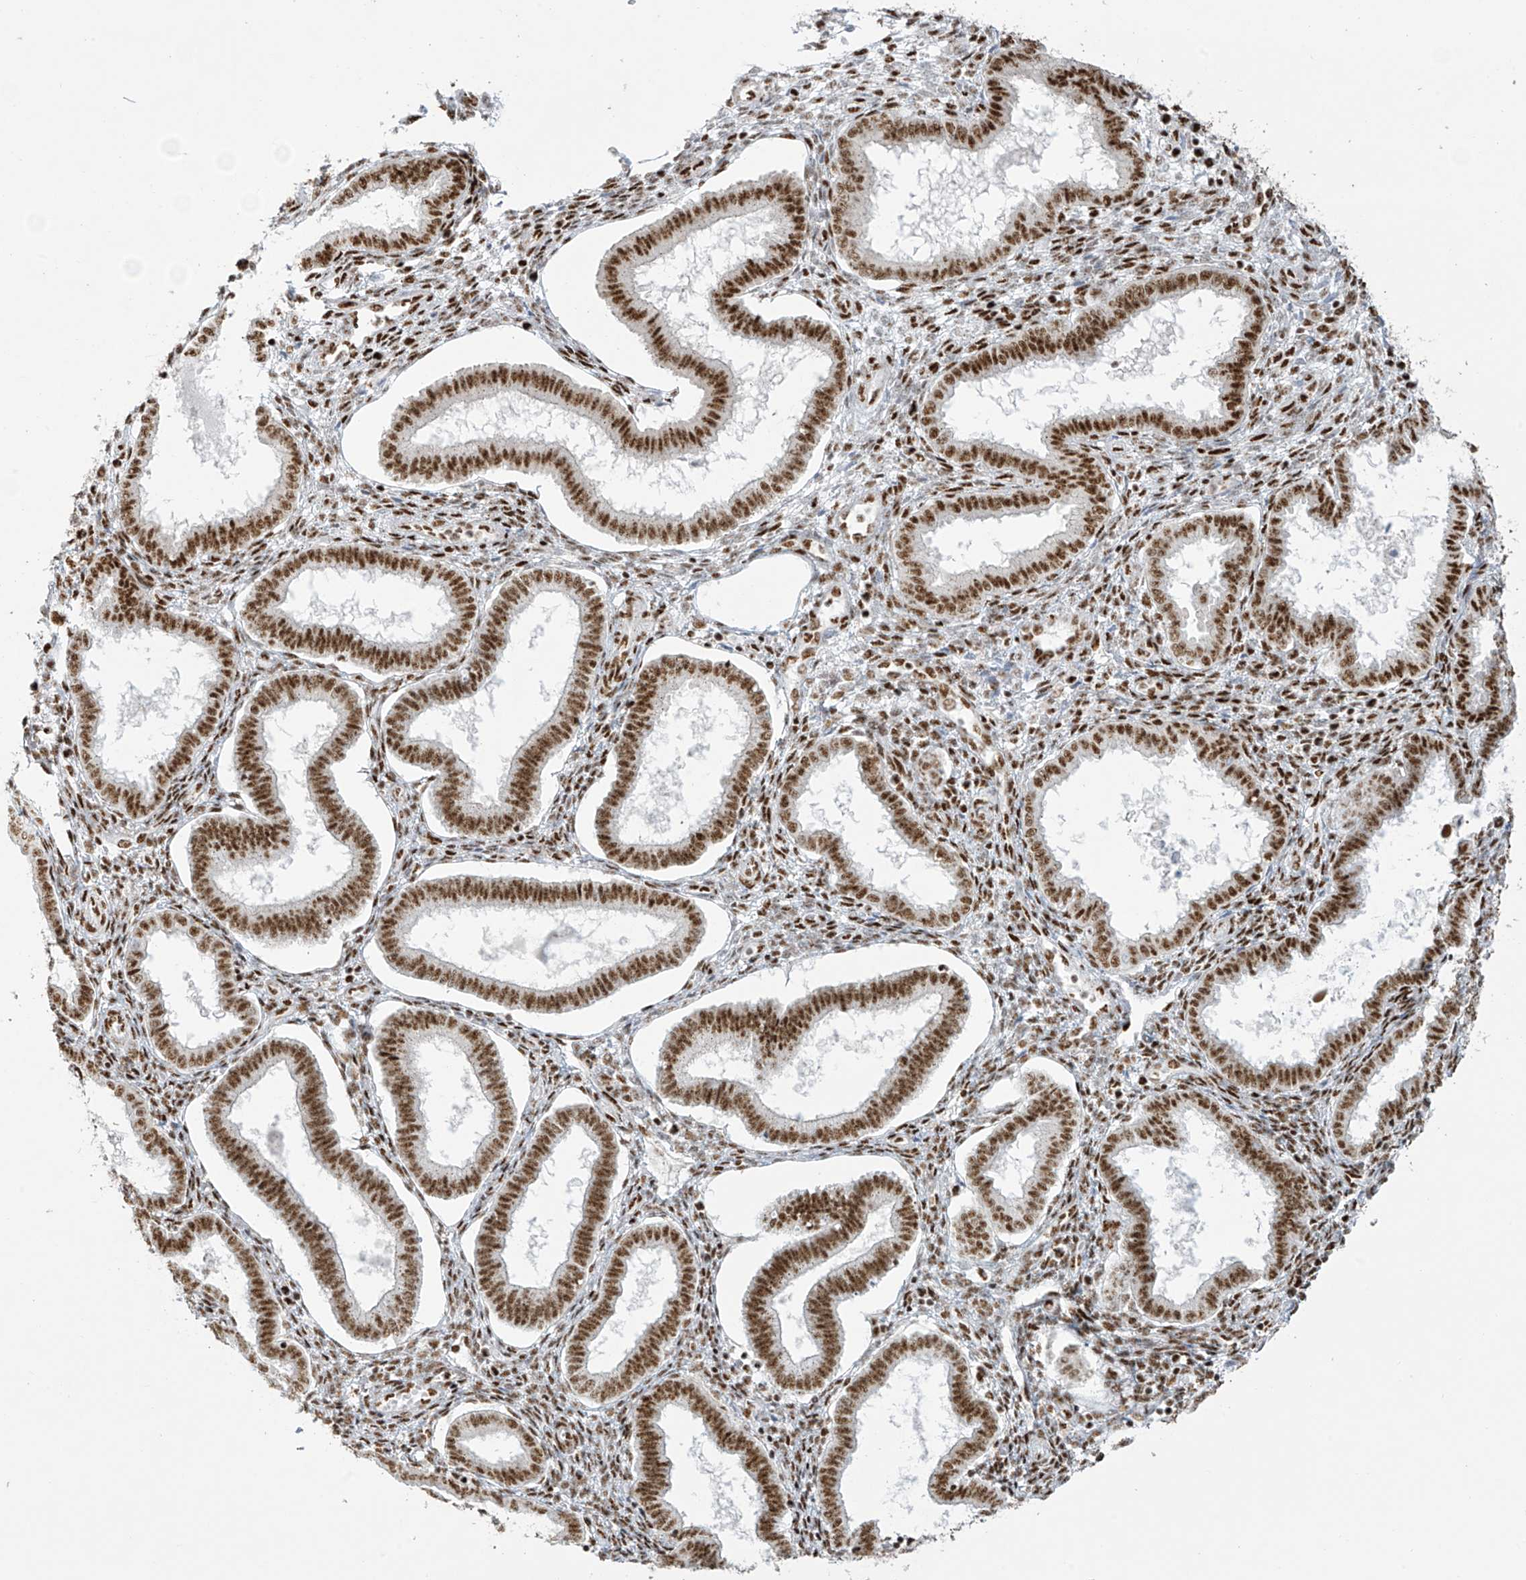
{"staining": {"intensity": "moderate", "quantity": ">75%", "location": "nuclear"}, "tissue": "endometrium", "cell_type": "Cells in endometrial stroma", "image_type": "normal", "snomed": [{"axis": "morphology", "description": "Normal tissue, NOS"}, {"axis": "topography", "description": "Endometrium"}], "caption": "Moderate nuclear positivity is appreciated in about >75% of cells in endometrial stroma in normal endometrium.", "gene": "MS4A6A", "patient": {"sex": "female", "age": 24}}